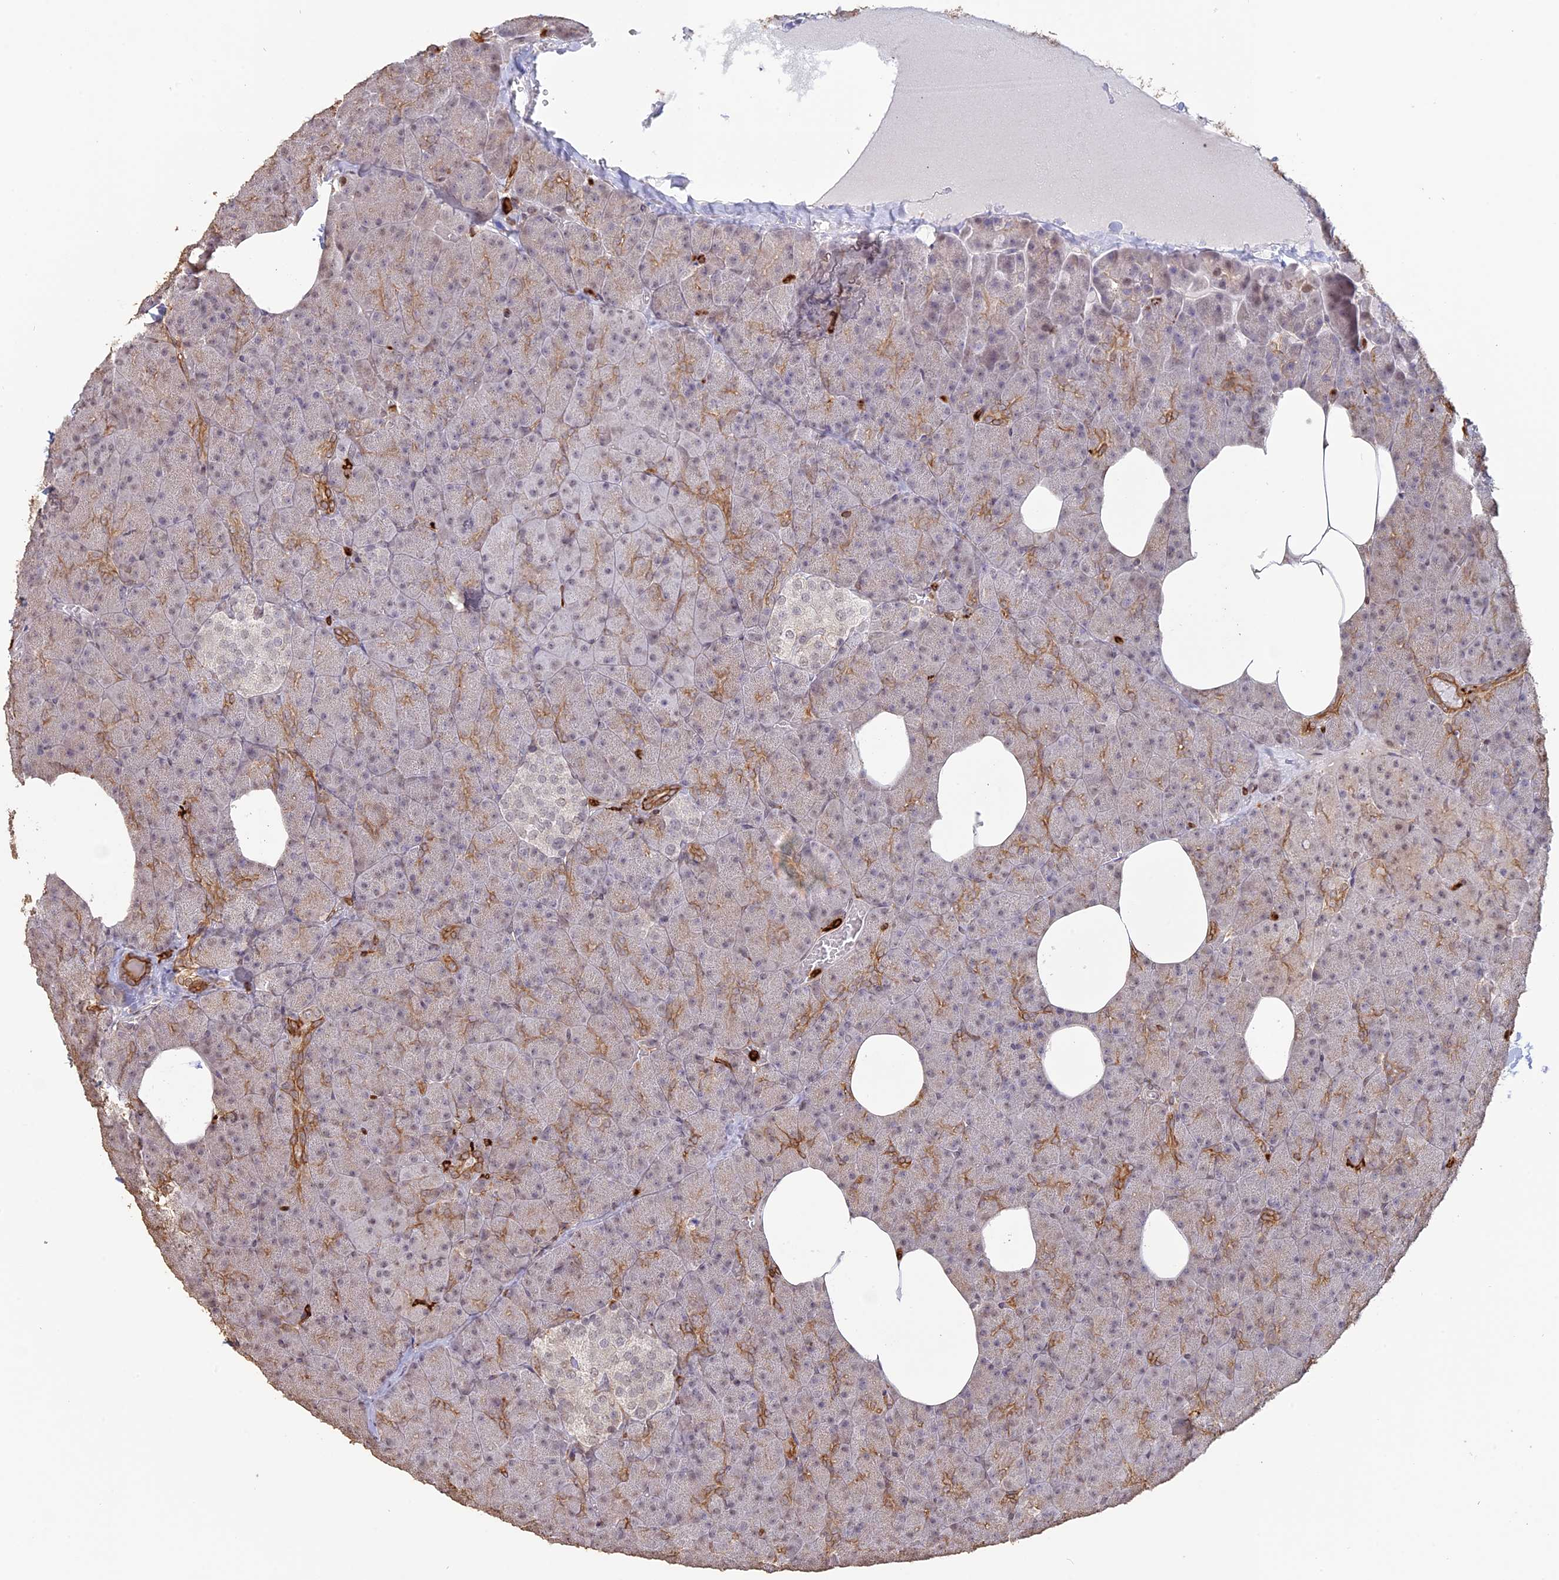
{"staining": {"intensity": "moderate", "quantity": "<25%", "location": "cytoplasmic/membranous"}, "tissue": "pancreas", "cell_type": "Exocrine glandular cells", "image_type": "normal", "snomed": [{"axis": "morphology", "description": "Normal tissue, NOS"}, {"axis": "morphology", "description": "Carcinoid, malignant, NOS"}, {"axis": "topography", "description": "Pancreas"}], "caption": "This histopathology image demonstrates unremarkable pancreas stained with immunohistochemistry (IHC) to label a protein in brown. The cytoplasmic/membranous of exocrine glandular cells show moderate positivity for the protein. Nuclei are counter-stained blue.", "gene": "APOBR", "patient": {"sex": "female", "age": 35}}